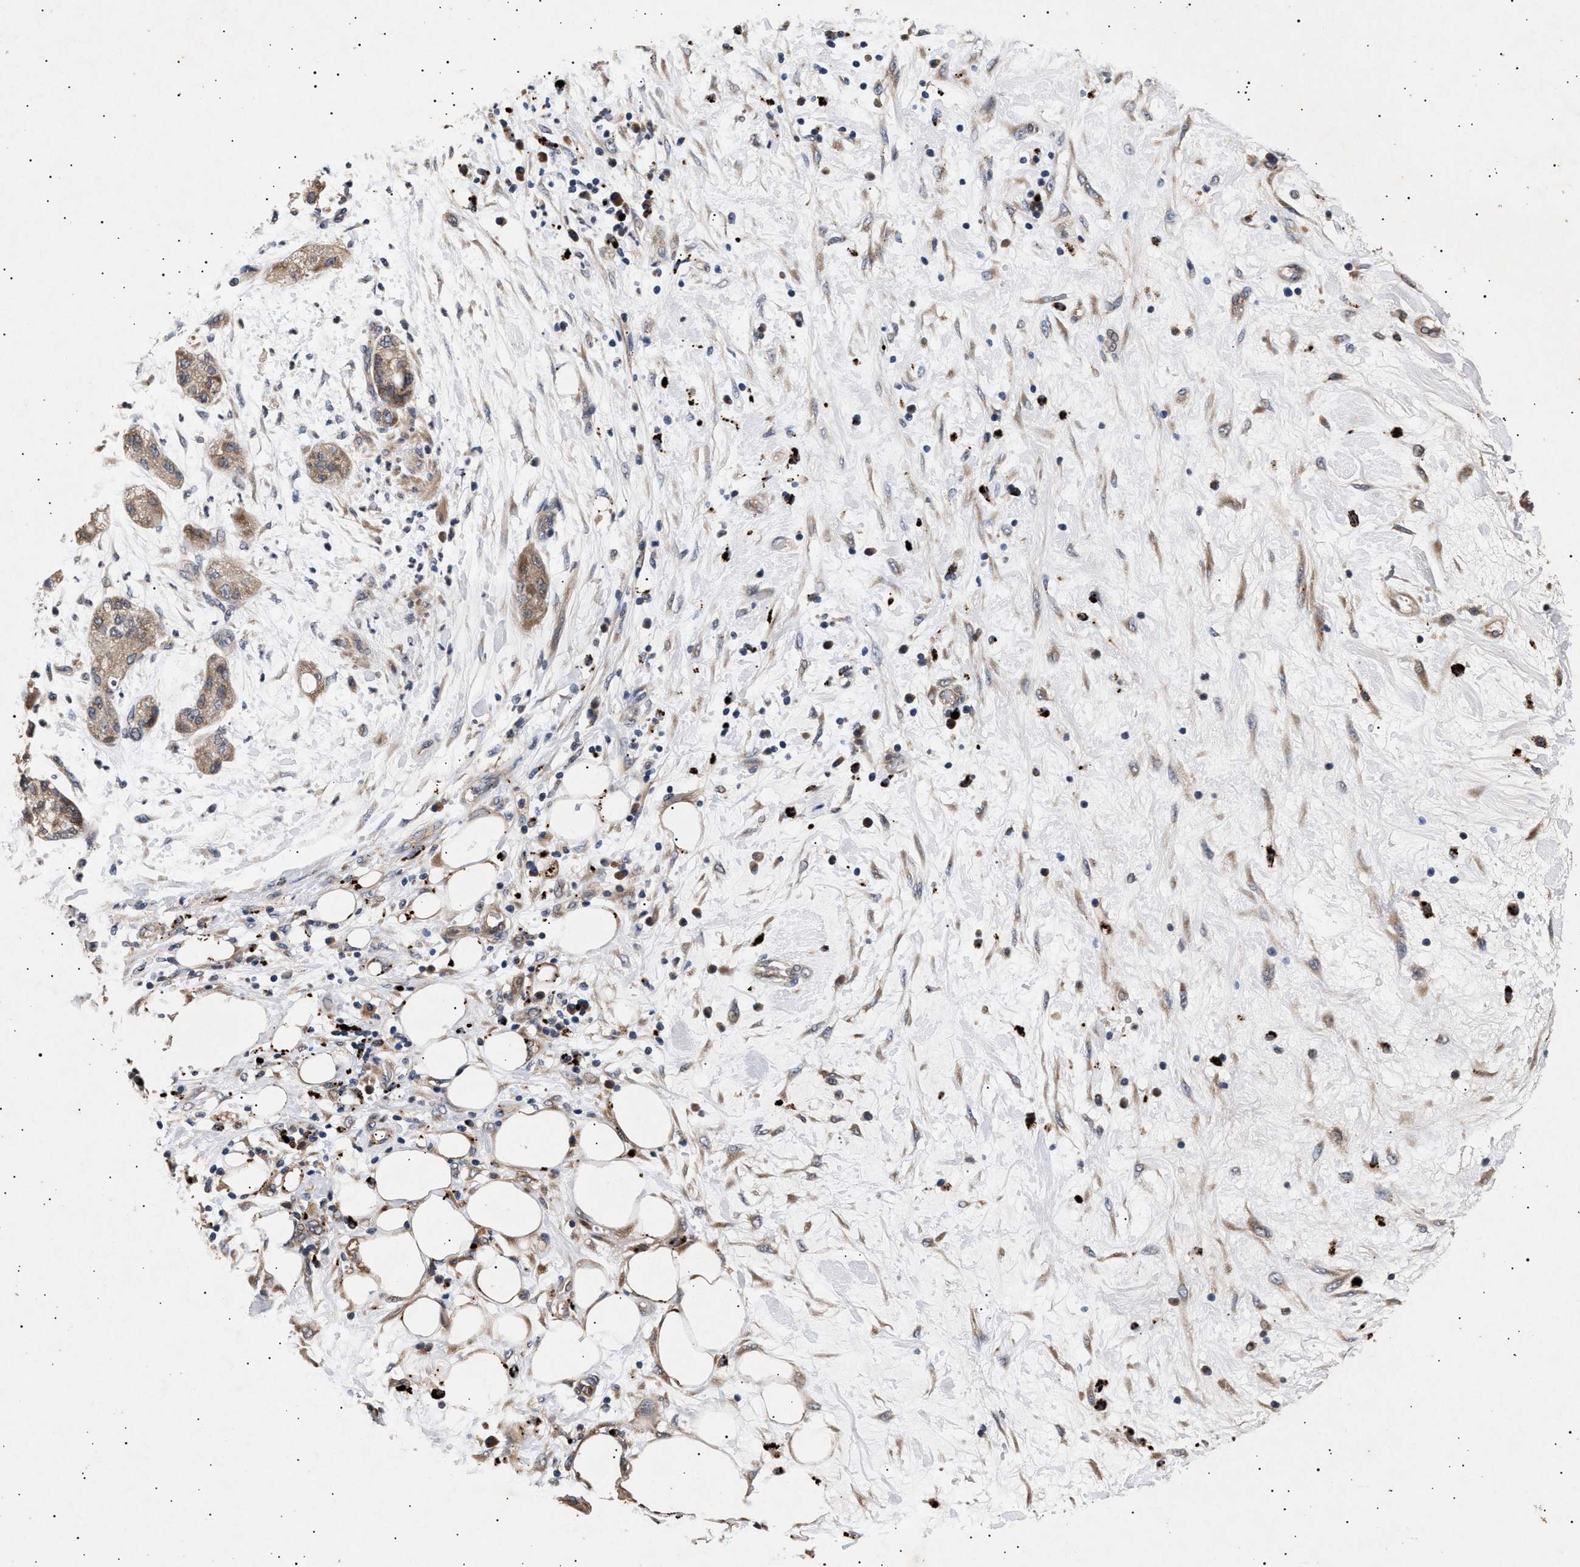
{"staining": {"intensity": "moderate", "quantity": ">75%", "location": "cytoplasmic/membranous"}, "tissue": "pancreatic cancer", "cell_type": "Tumor cells", "image_type": "cancer", "snomed": [{"axis": "morphology", "description": "Adenocarcinoma, NOS"}, {"axis": "topography", "description": "Pancreas"}], "caption": "Adenocarcinoma (pancreatic) tissue shows moderate cytoplasmic/membranous staining in about >75% of tumor cells, visualized by immunohistochemistry.", "gene": "ITGB5", "patient": {"sex": "female", "age": 78}}